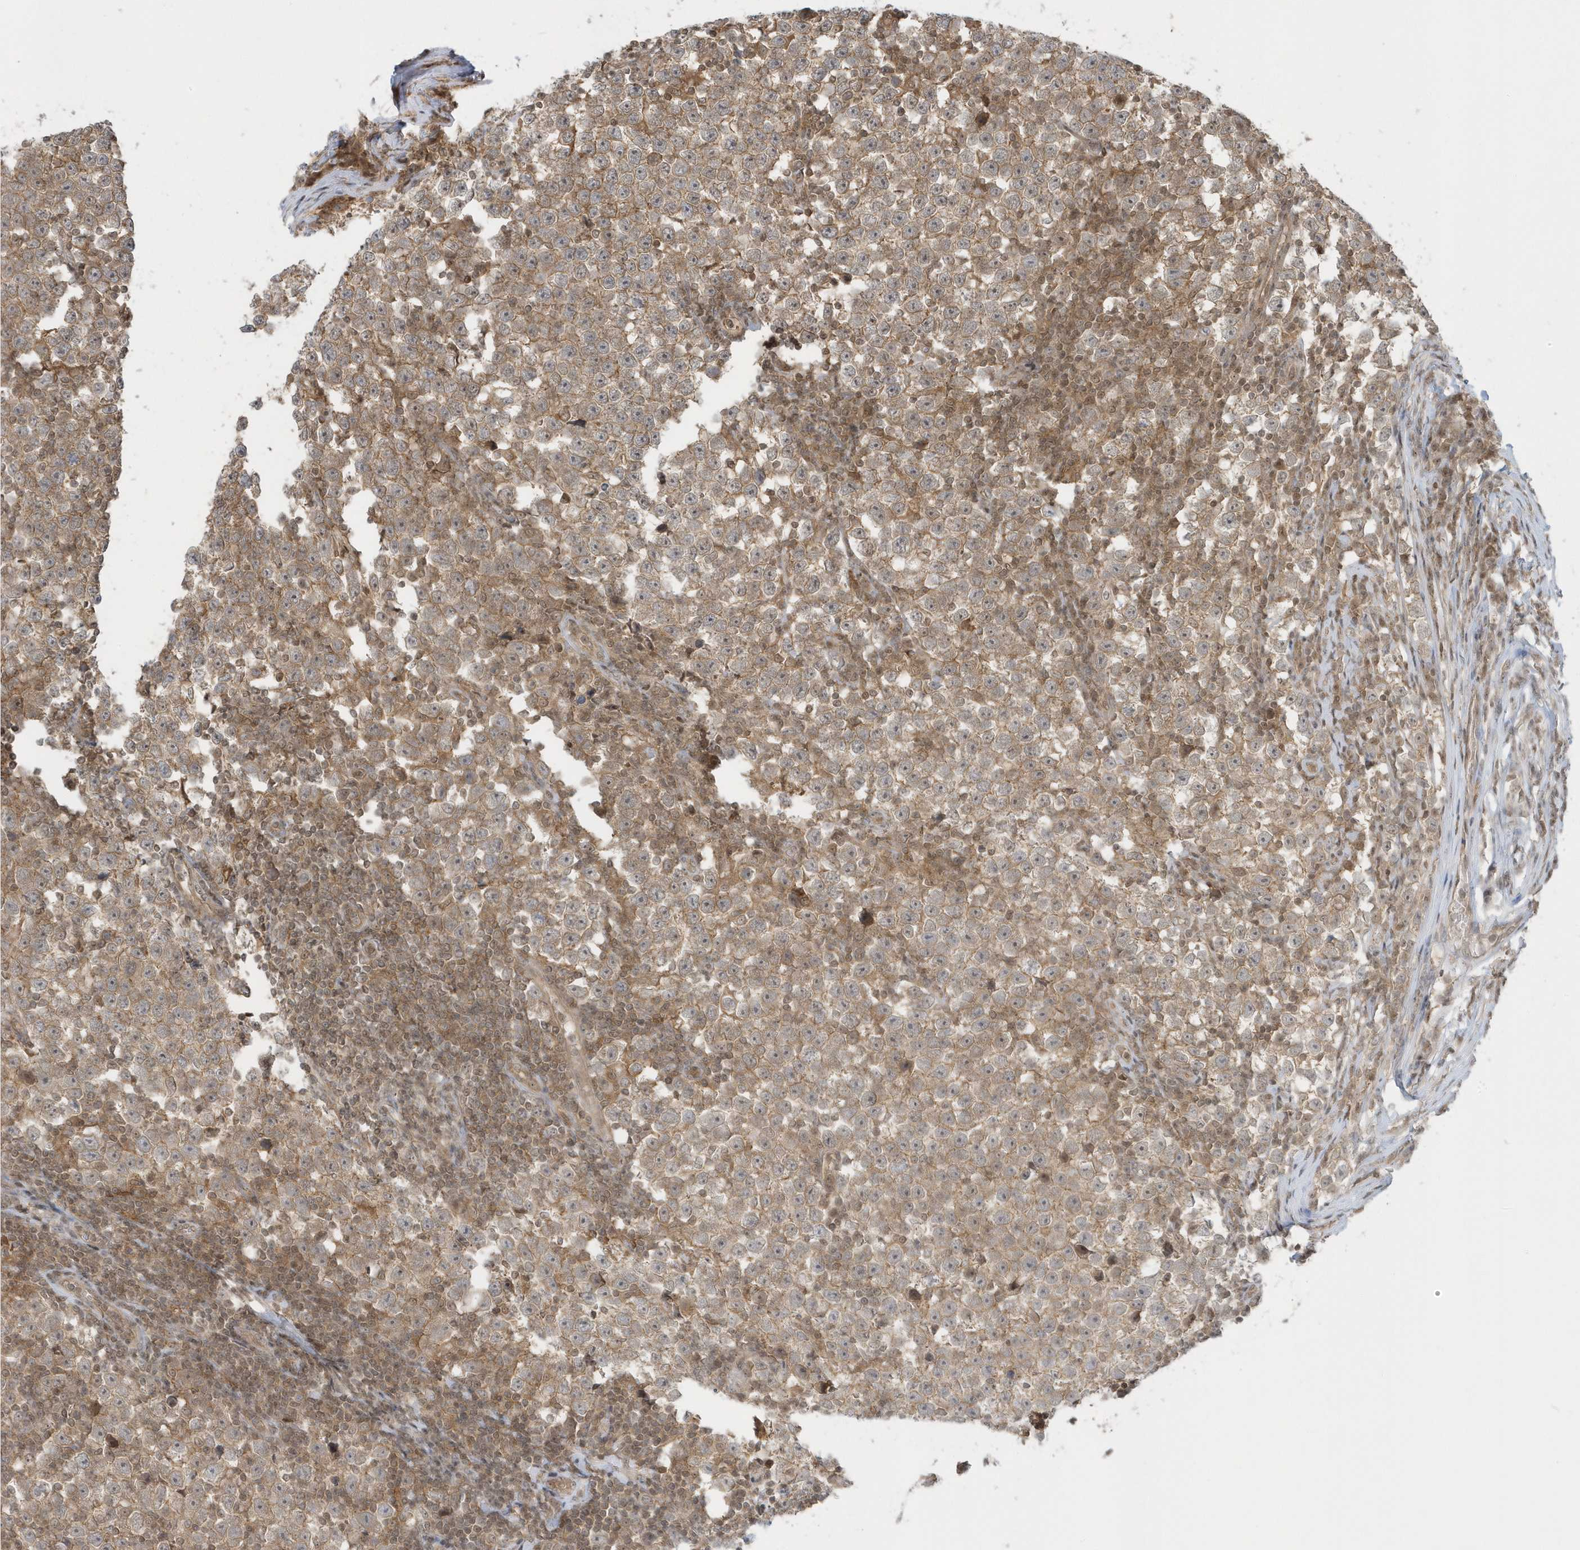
{"staining": {"intensity": "moderate", "quantity": ">75%", "location": "cytoplasmic/membranous"}, "tissue": "testis cancer", "cell_type": "Tumor cells", "image_type": "cancer", "snomed": [{"axis": "morphology", "description": "Normal tissue, NOS"}, {"axis": "morphology", "description": "Seminoma, NOS"}, {"axis": "topography", "description": "Testis"}], "caption": "The micrograph exhibits staining of testis seminoma, revealing moderate cytoplasmic/membranous protein expression (brown color) within tumor cells.", "gene": "PPP1R7", "patient": {"sex": "male", "age": 43}}